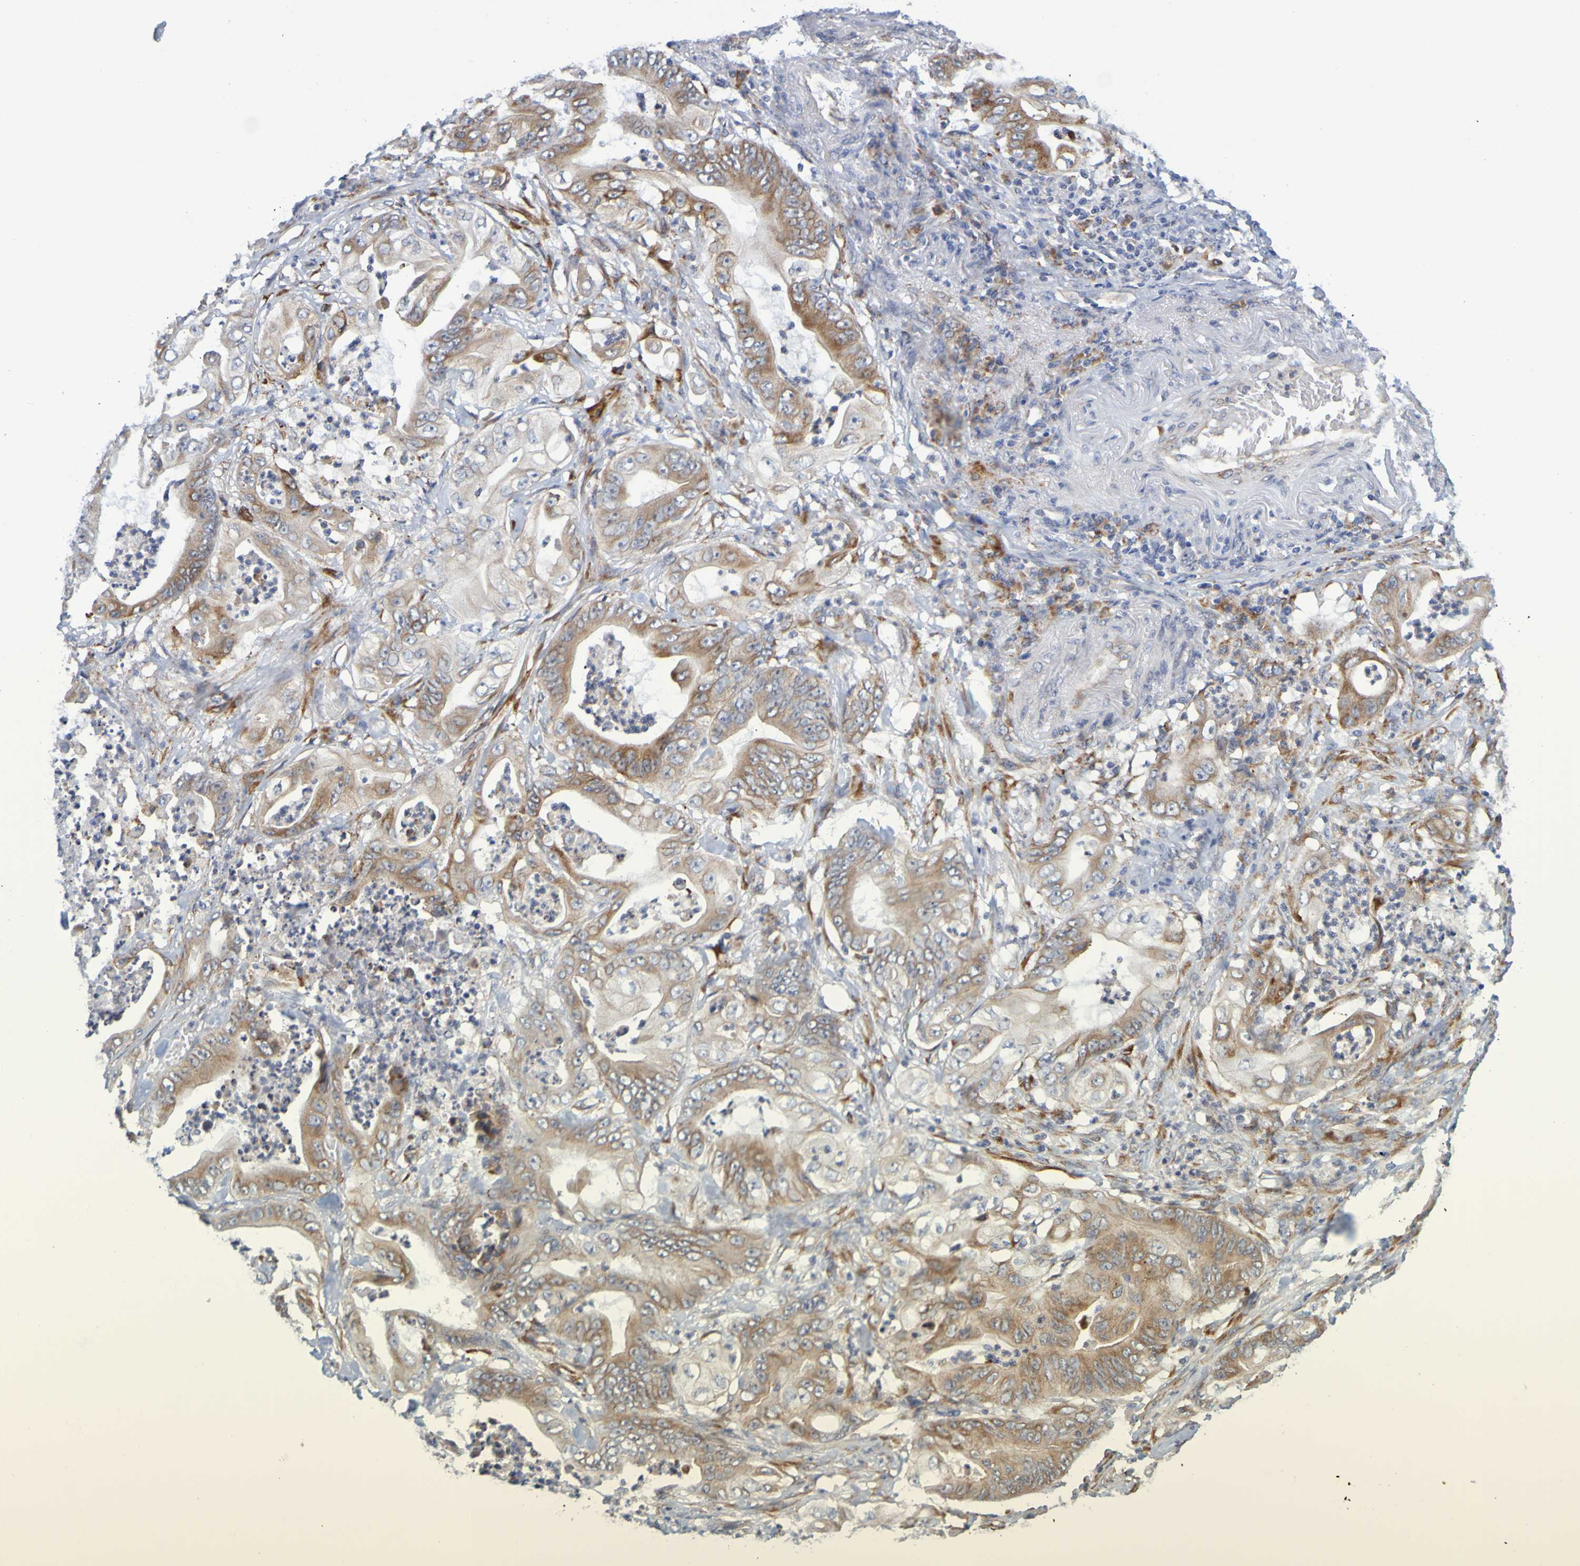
{"staining": {"intensity": "moderate", "quantity": "25%-75%", "location": "cytoplasmic/membranous"}, "tissue": "stomach cancer", "cell_type": "Tumor cells", "image_type": "cancer", "snomed": [{"axis": "morphology", "description": "Adenocarcinoma, NOS"}, {"axis": "topography", "description": "Stomach"}], "caption": "Immunohistochemistry of stomach adenocarcinoma reveals medium levels of moderate cytoplasmic/membranous expression in about 25%-75% of tumor cells.", "gene": "SIL1", "patient": {"sex": "female", "age": 73}}